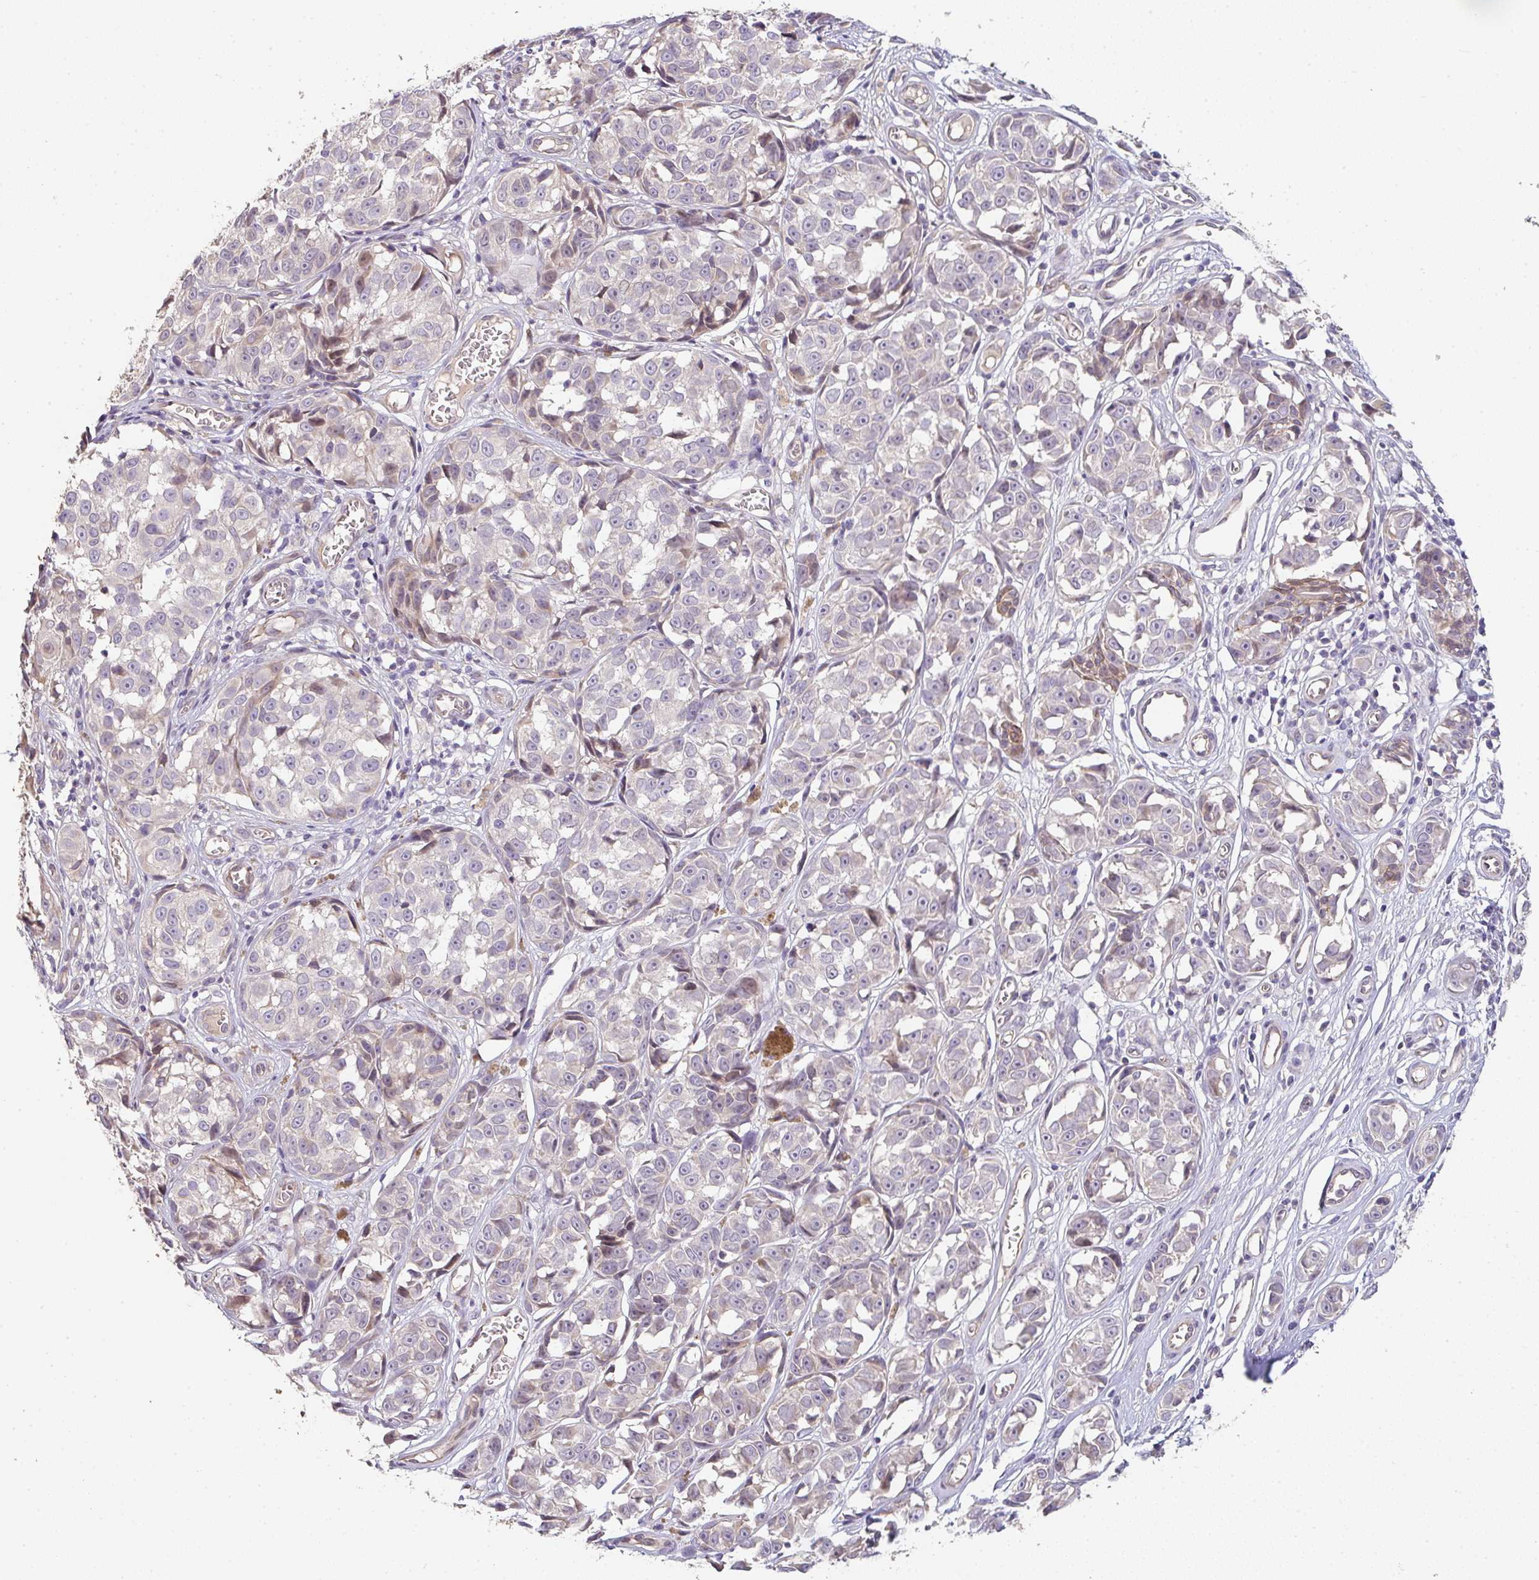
{"staining": {"intensity": "moderate", "quantity": "<25%", "location": "cytoplasmic/membranous,nuclear"}, "tissue": "melanoma", "cell_type": "Tumor cells", "image_type": "cancer", "snomed": [{"axis": "morphology", "description": "Malignant melanoma, NOS"}, {"axis": "topography", "description": "Skin"}], "caption": "IHC micrograph of human melanoma stained for a protein (brown), which reveals low levels of moderate cytoplasmic/membranous and nuclear staining in approximately <25% of tumor cells.", "gene": "TNFRSF10A", "patient": {"sex": "male", "age": 73}}